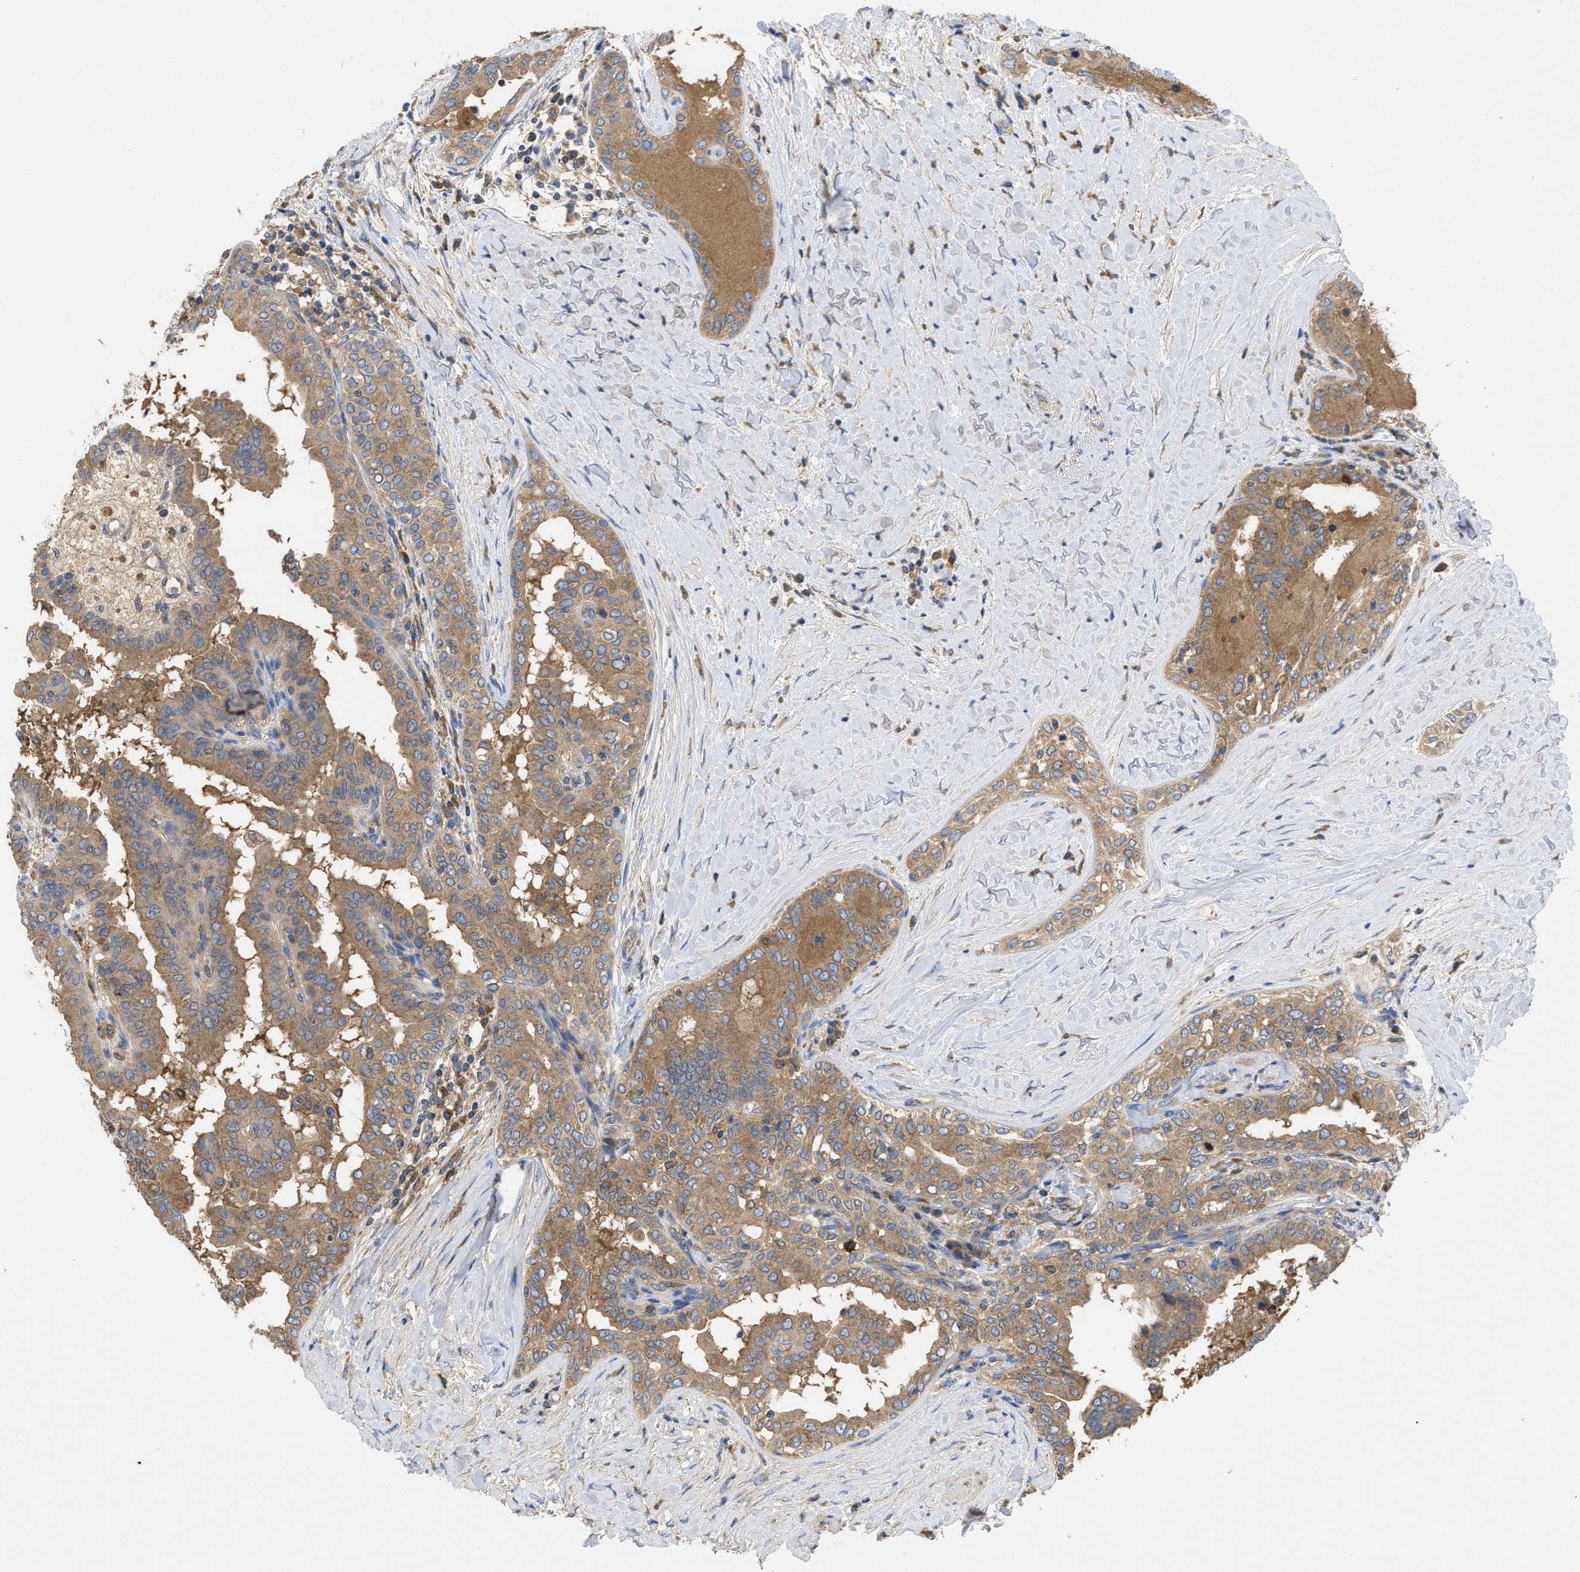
{"staining": {"intensity": "moderate", "quantity": ">75%", "location": "cytoplasmic/membranous"}, "tissue": "thyroid cancer", "cell_type": "Tumor cells", "image_type": "cancer", "snomed": [{"axis": "morphology", "description": "Papillary adenocarcinoma, NOS"}, {"axis": "topography", "description": "Thyroid gland"}], "caption": "A brown stain shows moderate cytoplasmic/membranous staining of a protein in thyroid cancer tumor cells. The staining was performed using DAB to visualize the protein expression in brown, while the nuclei were stained in blue with hematoxylin (Magnification: 20x).", "gene": "RNF216", "patient": {"sex": "male", "age": 33}}